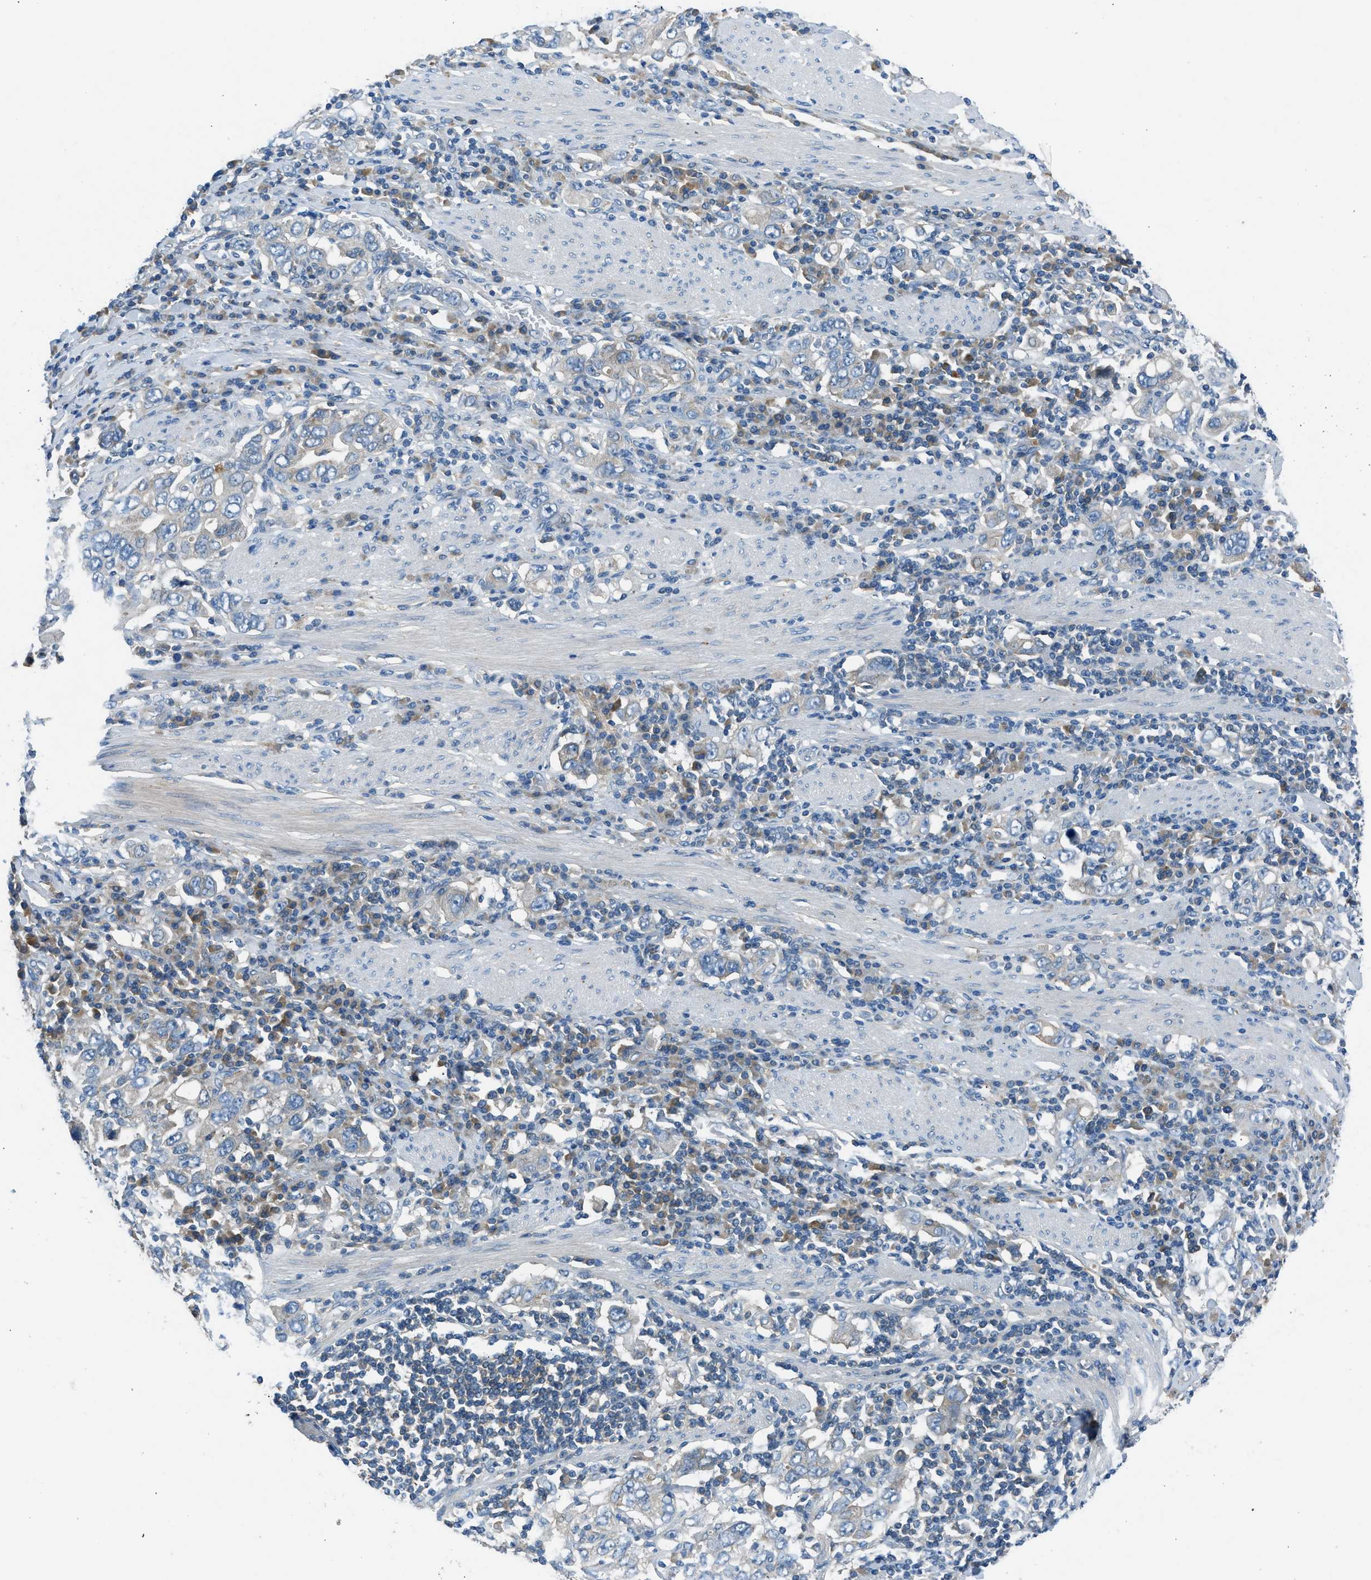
{"staining": {"intensity": "negative", "quantity": "none", "location": "none"}, "tissue": "stomach cancer", "cell_type": "Tumor cells", "image_type": "cancer", "snomed": [{"axis": "morphology", "description": "Adenocarcinoma, NOS"}, {"axis": "topography", "description": "Stomach, upper"}], "caption": "Stomach cancer (adenocarcinoma) was stained to show a protein in brown. There is no significant positivity in tumor cells. The staining was performed using DAB to visualize the protein expression in brown, while the nuclei were stained in blue with hematoxylin (Magnification: 20x).", "gene": "BMP1", "patient": {"sex": "male", "age": 62}}